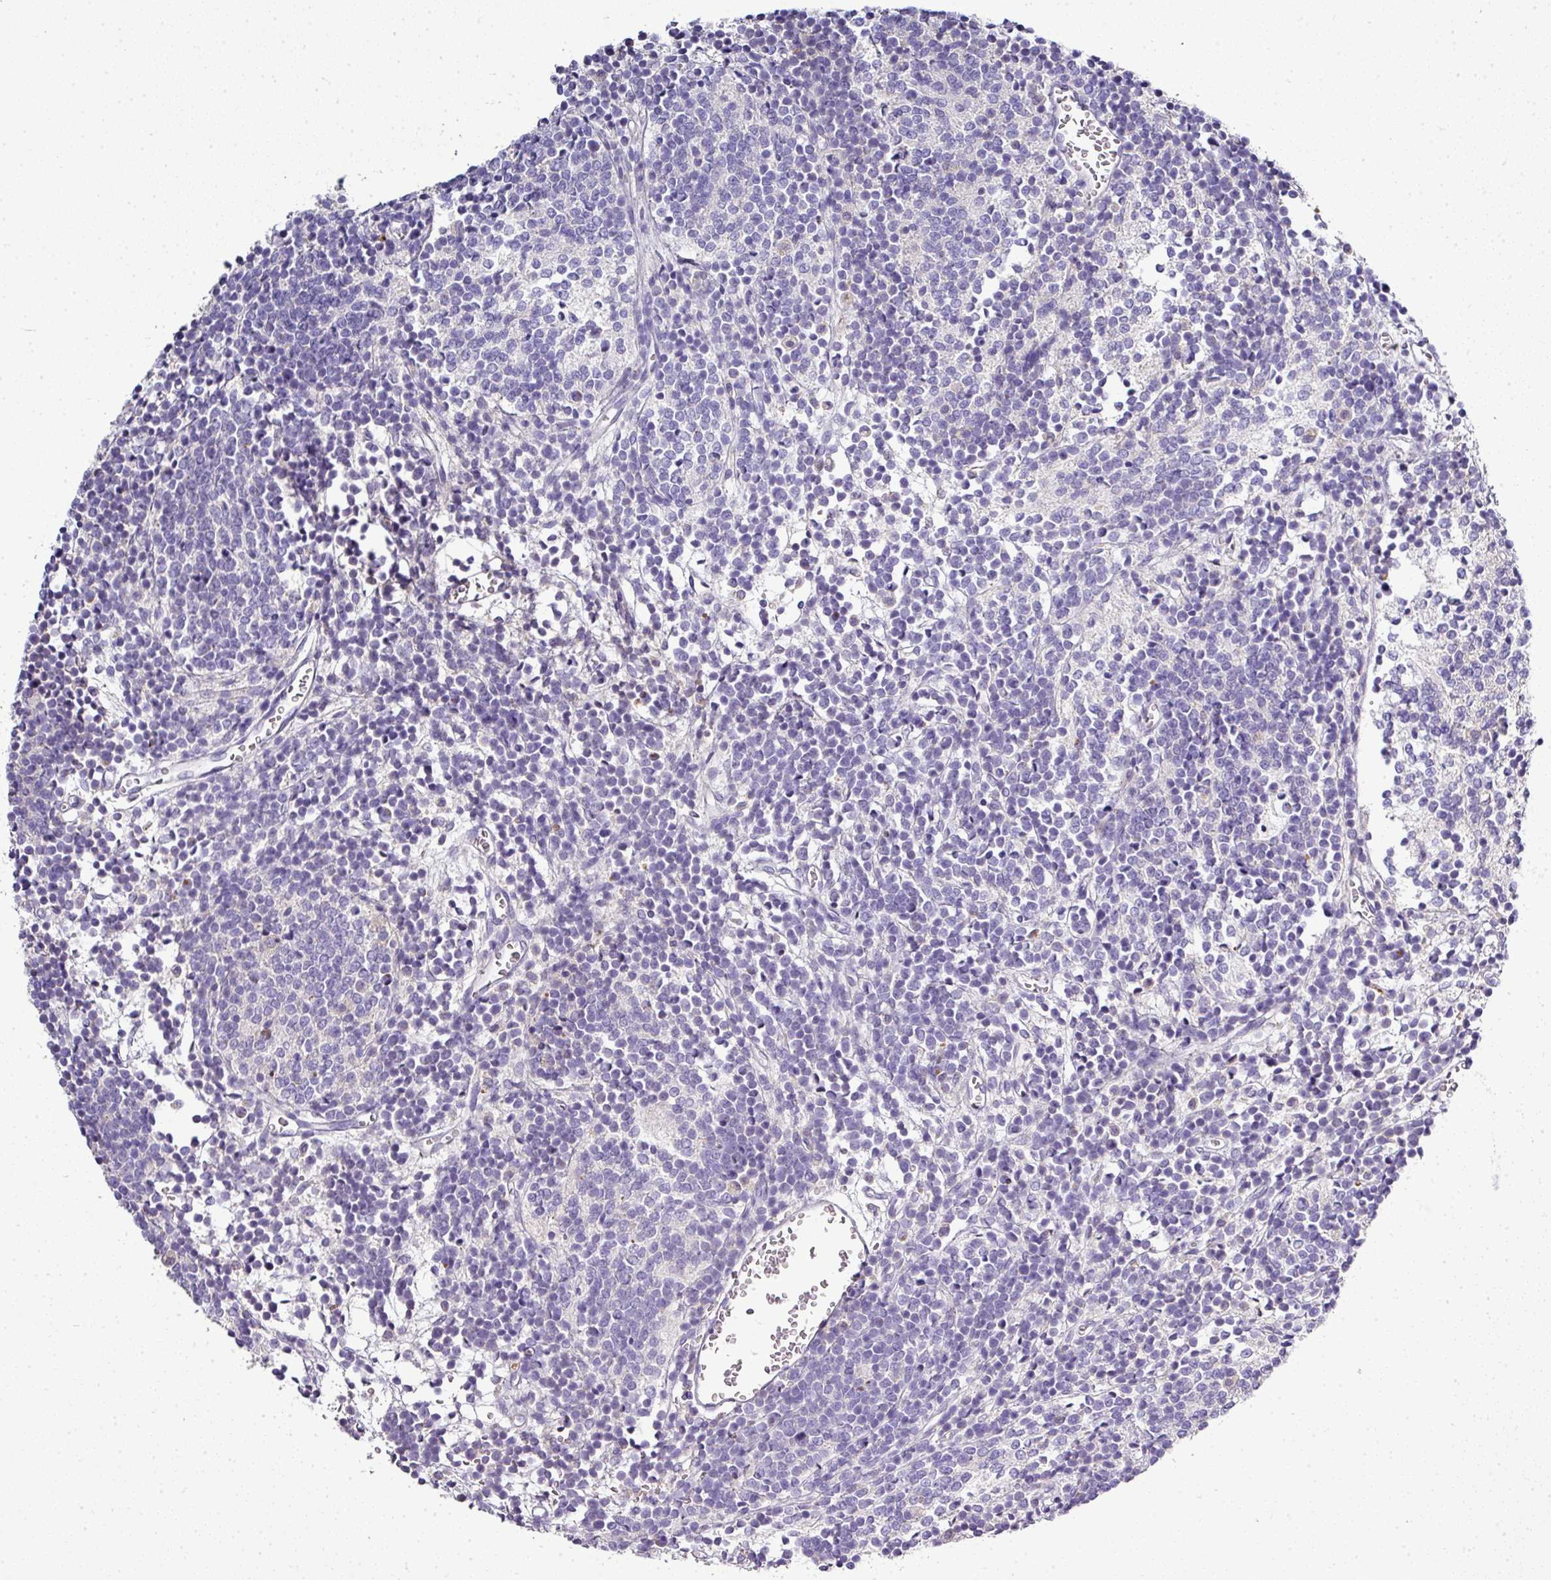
{"staining": {"intensity": "negative", "quantity": "none", "location": "none"}, "tissue": "glioma", "cell_type": "Tumor cells", "image_type": "cancer", "snomed": [{"axis": "morphology", "description": "Glioma, malignant, Low grade"}, {"axis": "topography", "description": "Brain"}], "caption": "Malignant glioma (low-grade) stained for a protein using immunohistochemistry (IHC) demonstrates no staining tumor cells.", "gene": "CAB39L", "patient": {"sex": "female", "age": 1}}